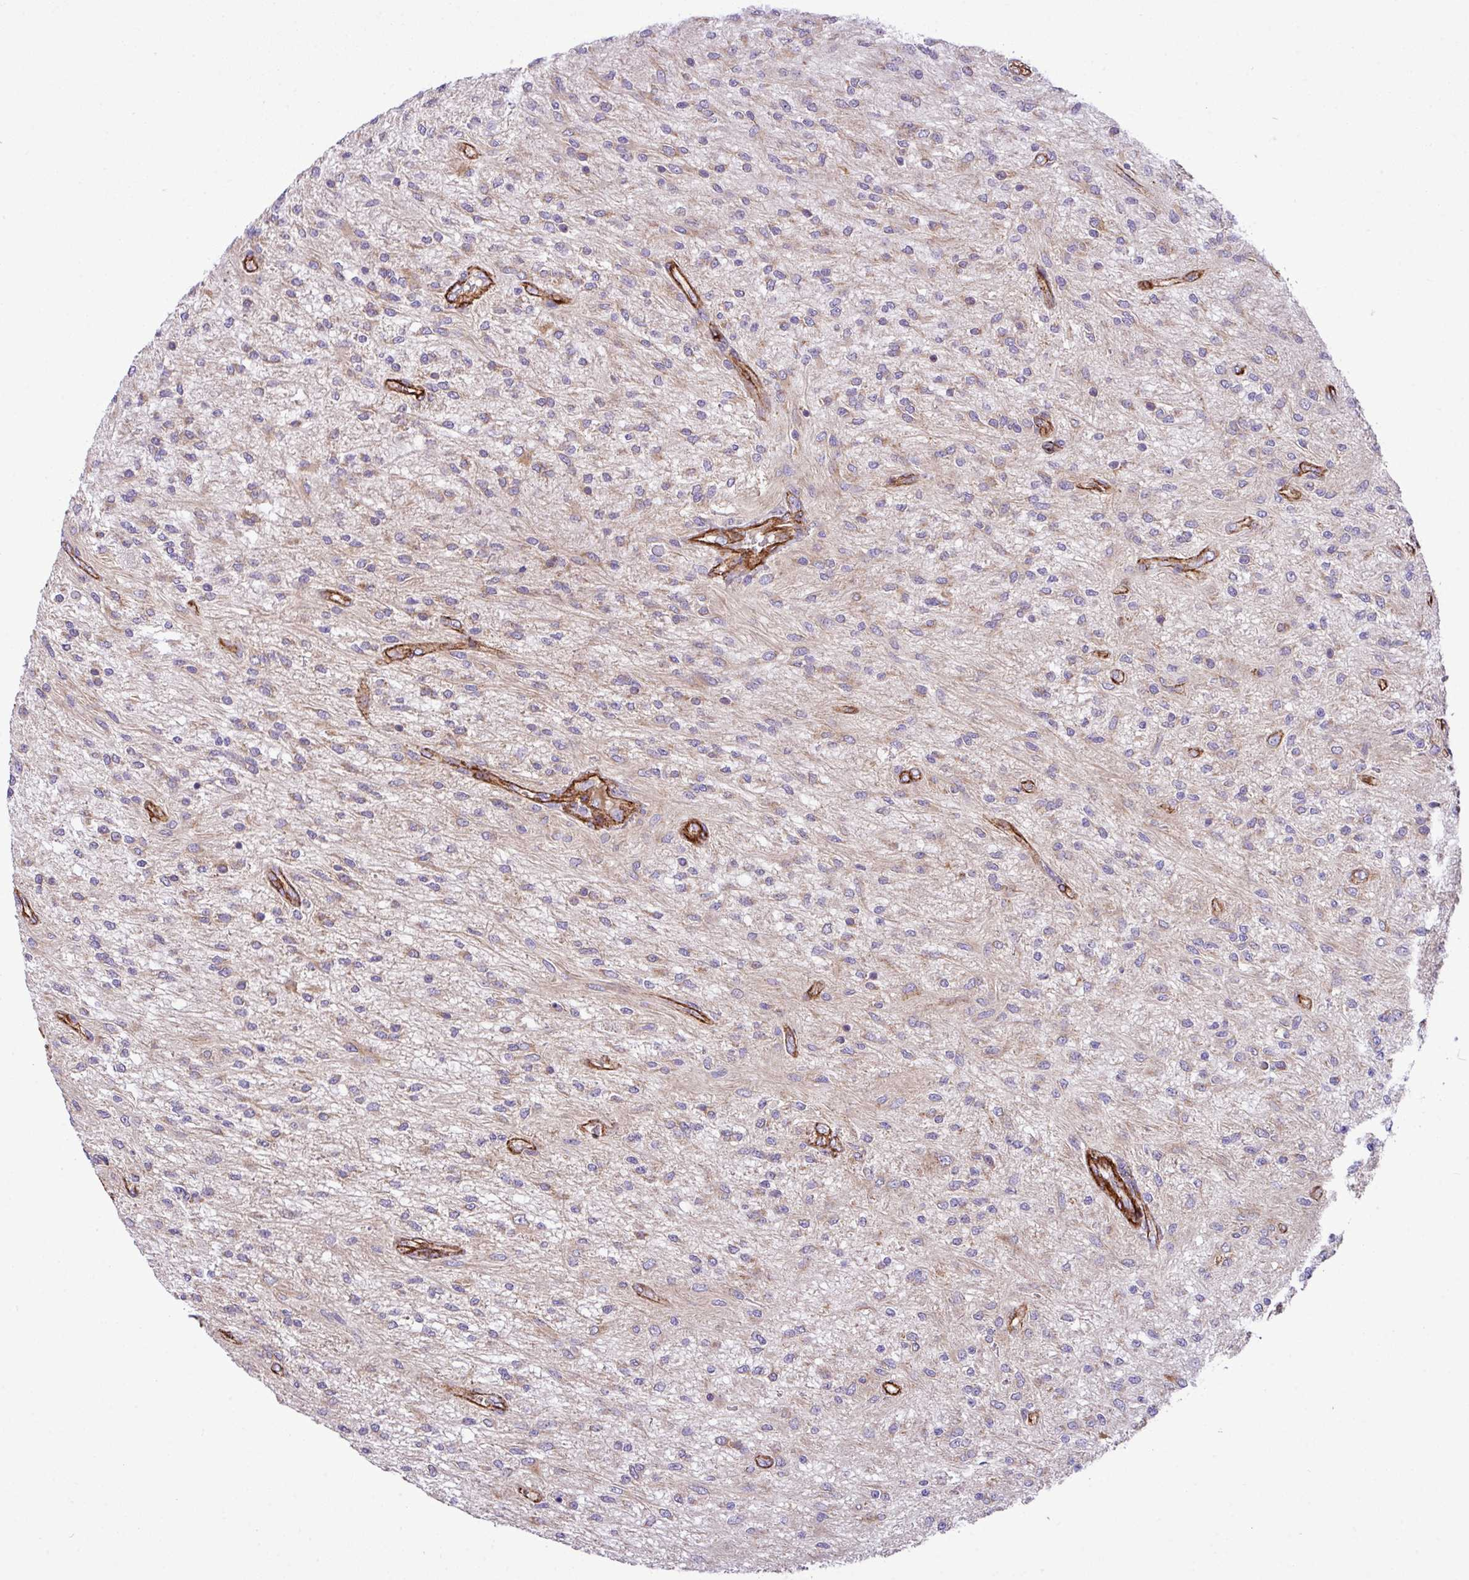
{"staining": {"intensity": "weak", "quantity": "<25%", "location": "cytoplasmic/membranous"}, "tissue": "glioma", "cell_type": "Tumor cells", "image_type": "cancer", "snomed": [{"axis": "morphology", "description": "Glioma, malignant, Low grade"}, {"axis": "topography", "description": "Cerebellum"}], "caption": "IHC histopathology image of human malignant glioma (low-grade) stained for a protein (brown), which shows no expression in tumor cells. The staining is performed using DAB (3,3'-diaminobenzidine) brown chromogen with nuclei counter-stained in using hematoxylin.", "gene": "FAM47E", "patient": {"sex": "female", "age": 14}}